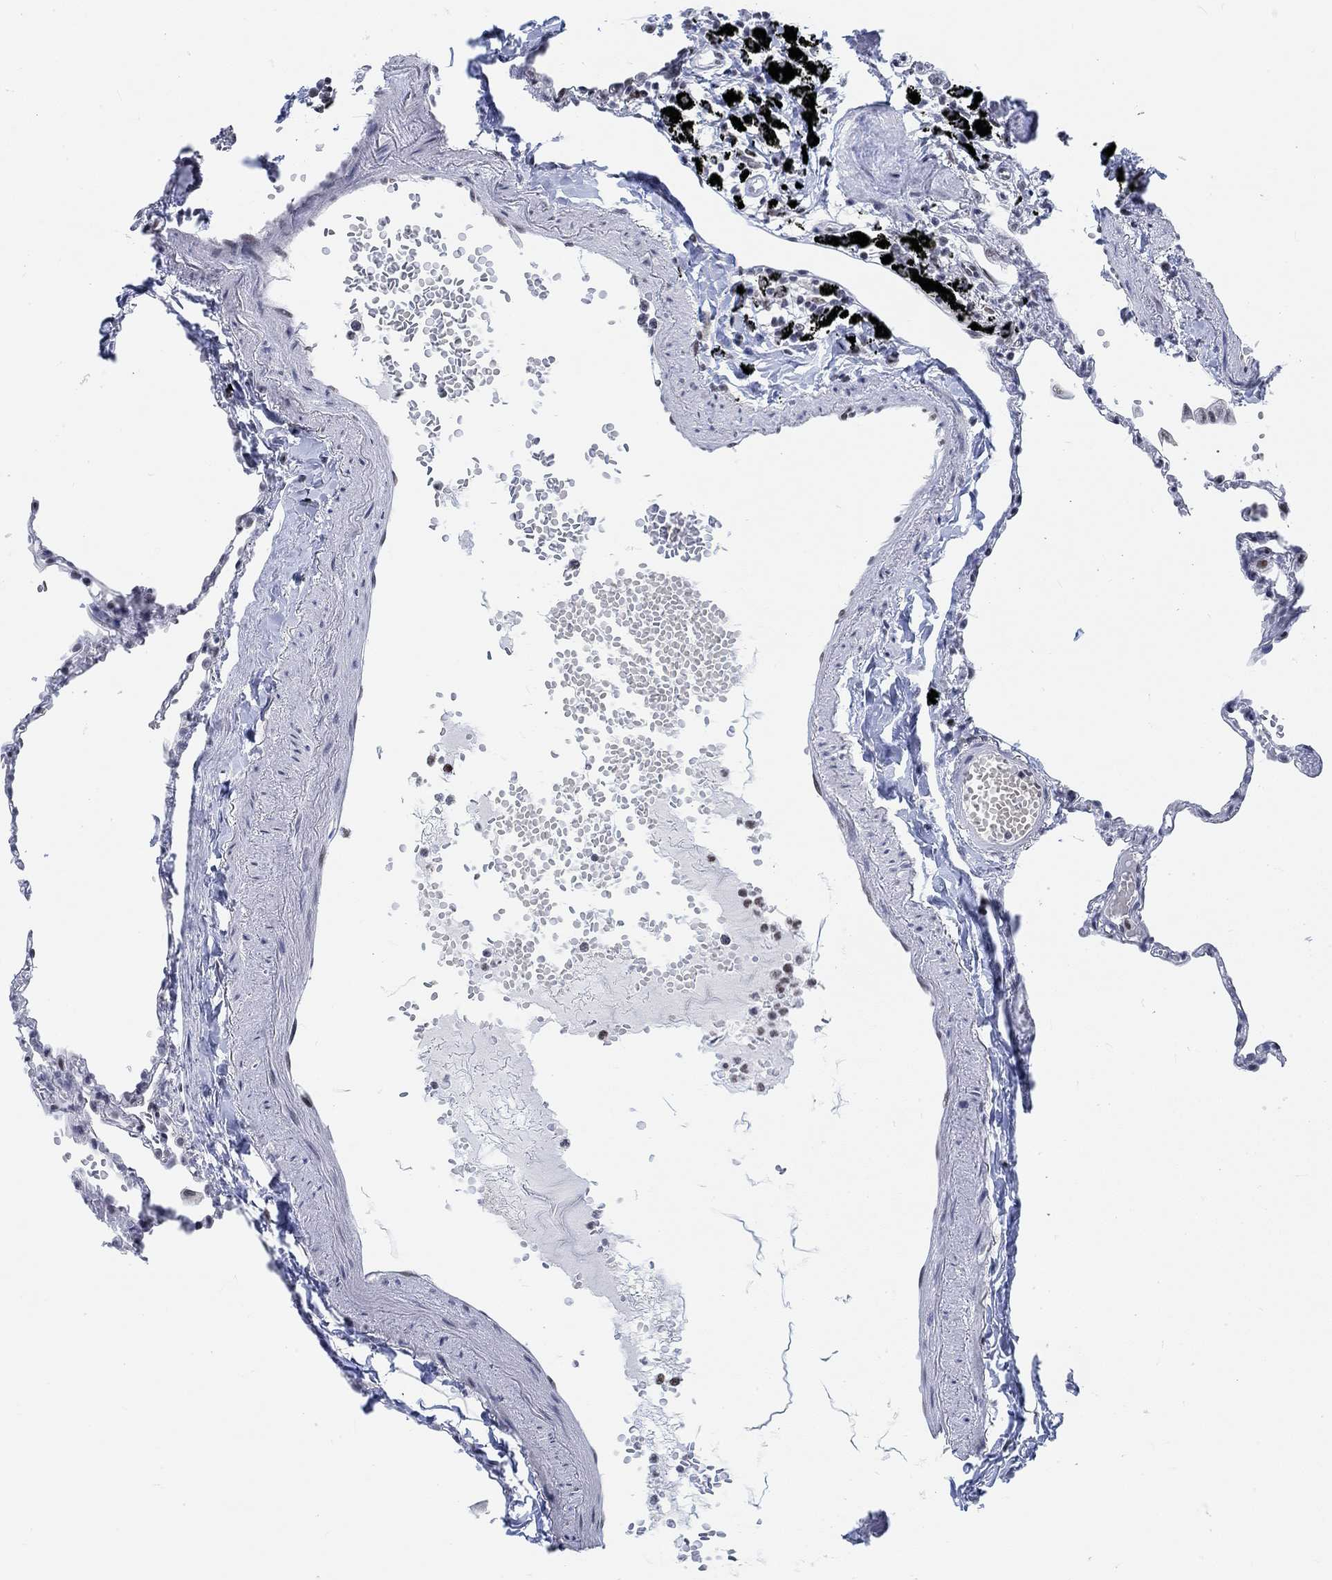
{"staining": {"intensity": "negative", "quantity": "none", "location": "none"}, "tissue": "lung", "cell_type": "Alveolar cells", "image_type": "normal", "snomed": [{"axis": "morphology", "description": "Normal tissue, NOS"}, {"axis": "topography", "description": "Lung"}], "caption": "This photomicrograph is of normal lung stained with immunohistochemistry (IHC) to label a protein in brown with the nuclei are counter-stained blue. There is no staining in alveolar cells.", "gene": "KCNH8", "patient": {"sex": "male", "age": 78}}